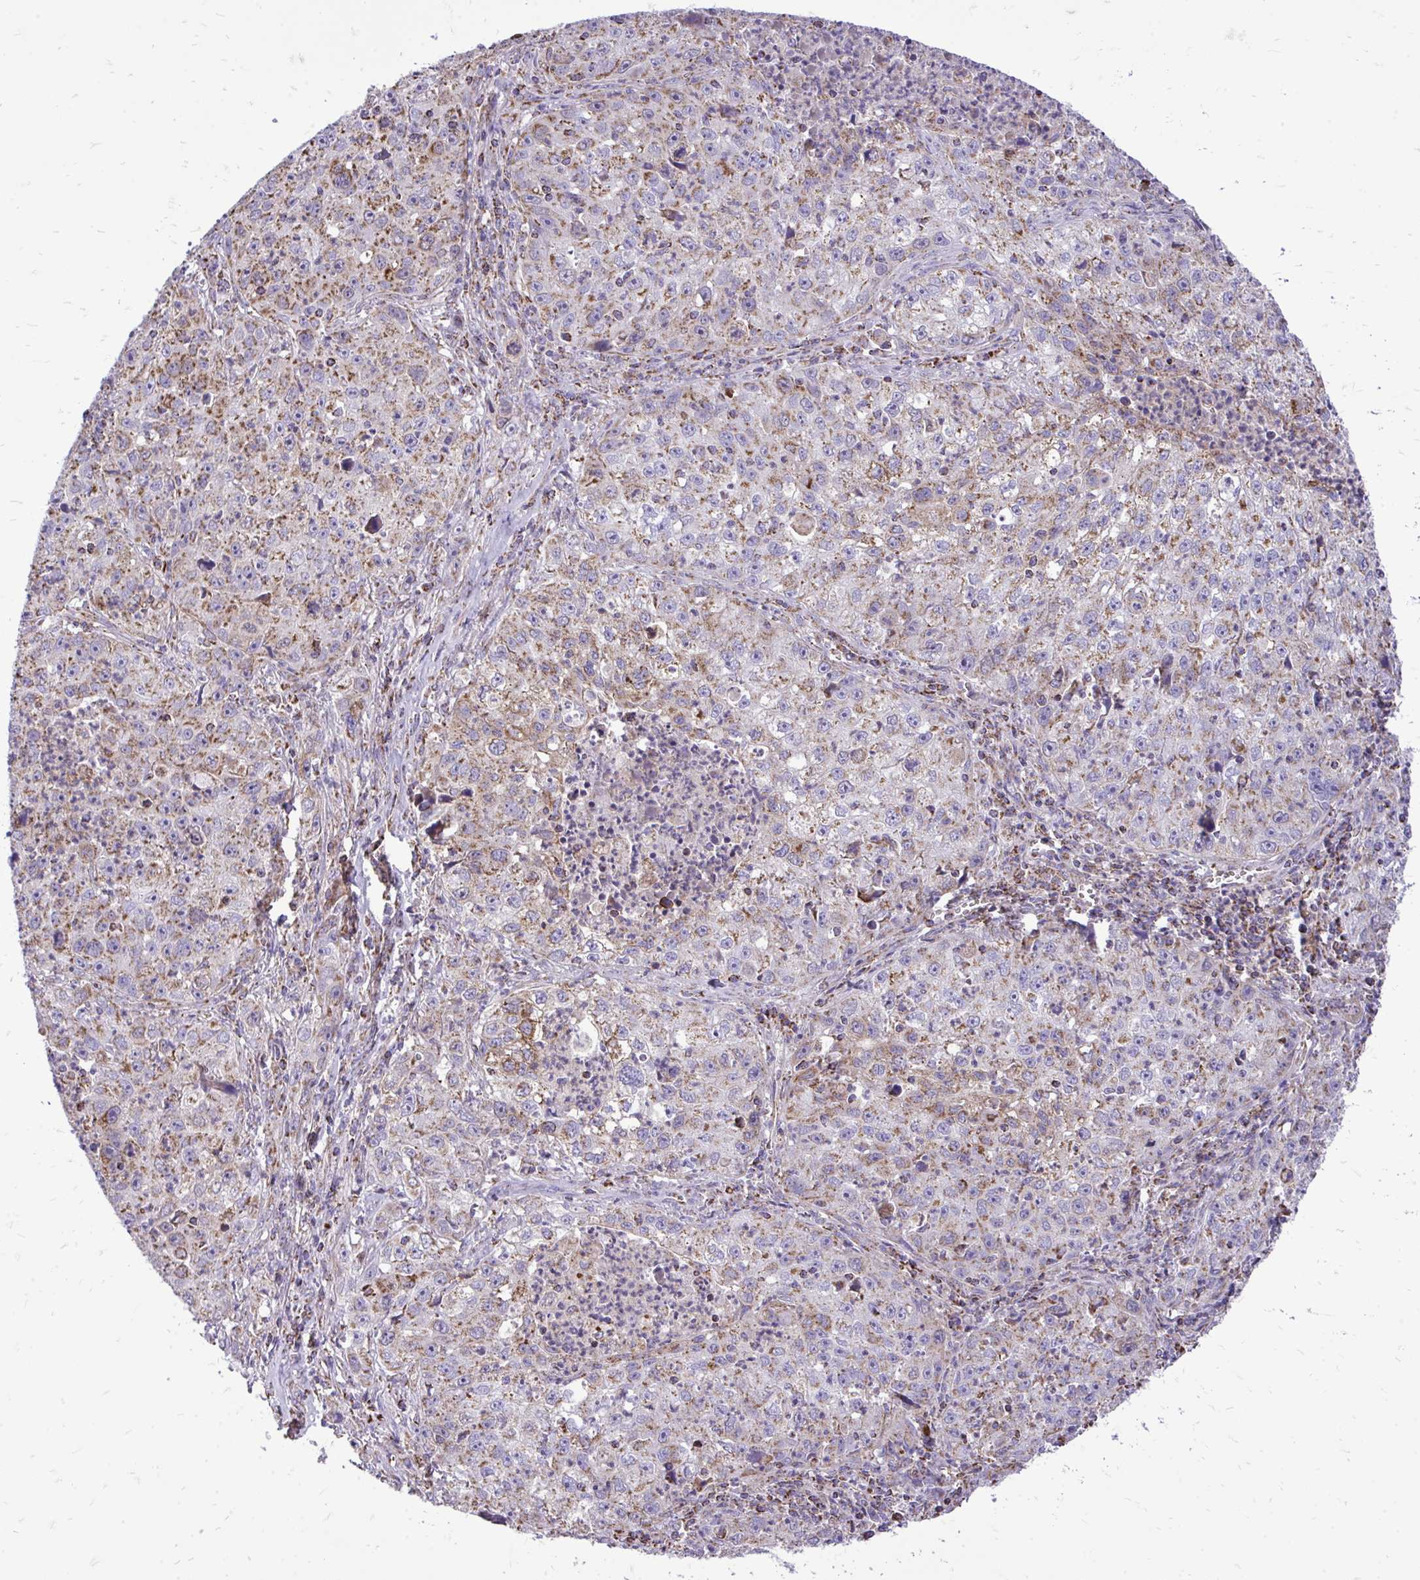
{"staining": {"intensity": "moderate", "quantity": "25%-75%", "location": "cytoplasmic/membranous"}, "tissue": "lung cancer", "cell_type": "Tumor cells", "image_type": "cancer", "snomed": [{"axis": "morphology", "description": "Squamous cell carcinoma, NOS"}, {"axis": "topography", "description": "Lung"}], "caption": "Immunohistochemical staining of human squamous cell carcinoma (lung) shows moderate cytoplasmic/membranous protein expression in about 25%-75% of tumor cells. (DAB (3,3'-diaminobenzidine) IHC, brown staining for protein, blue staining for nuclei).", "gene": "UBE2C", "patient": {"sex": "male", "age": 71}}